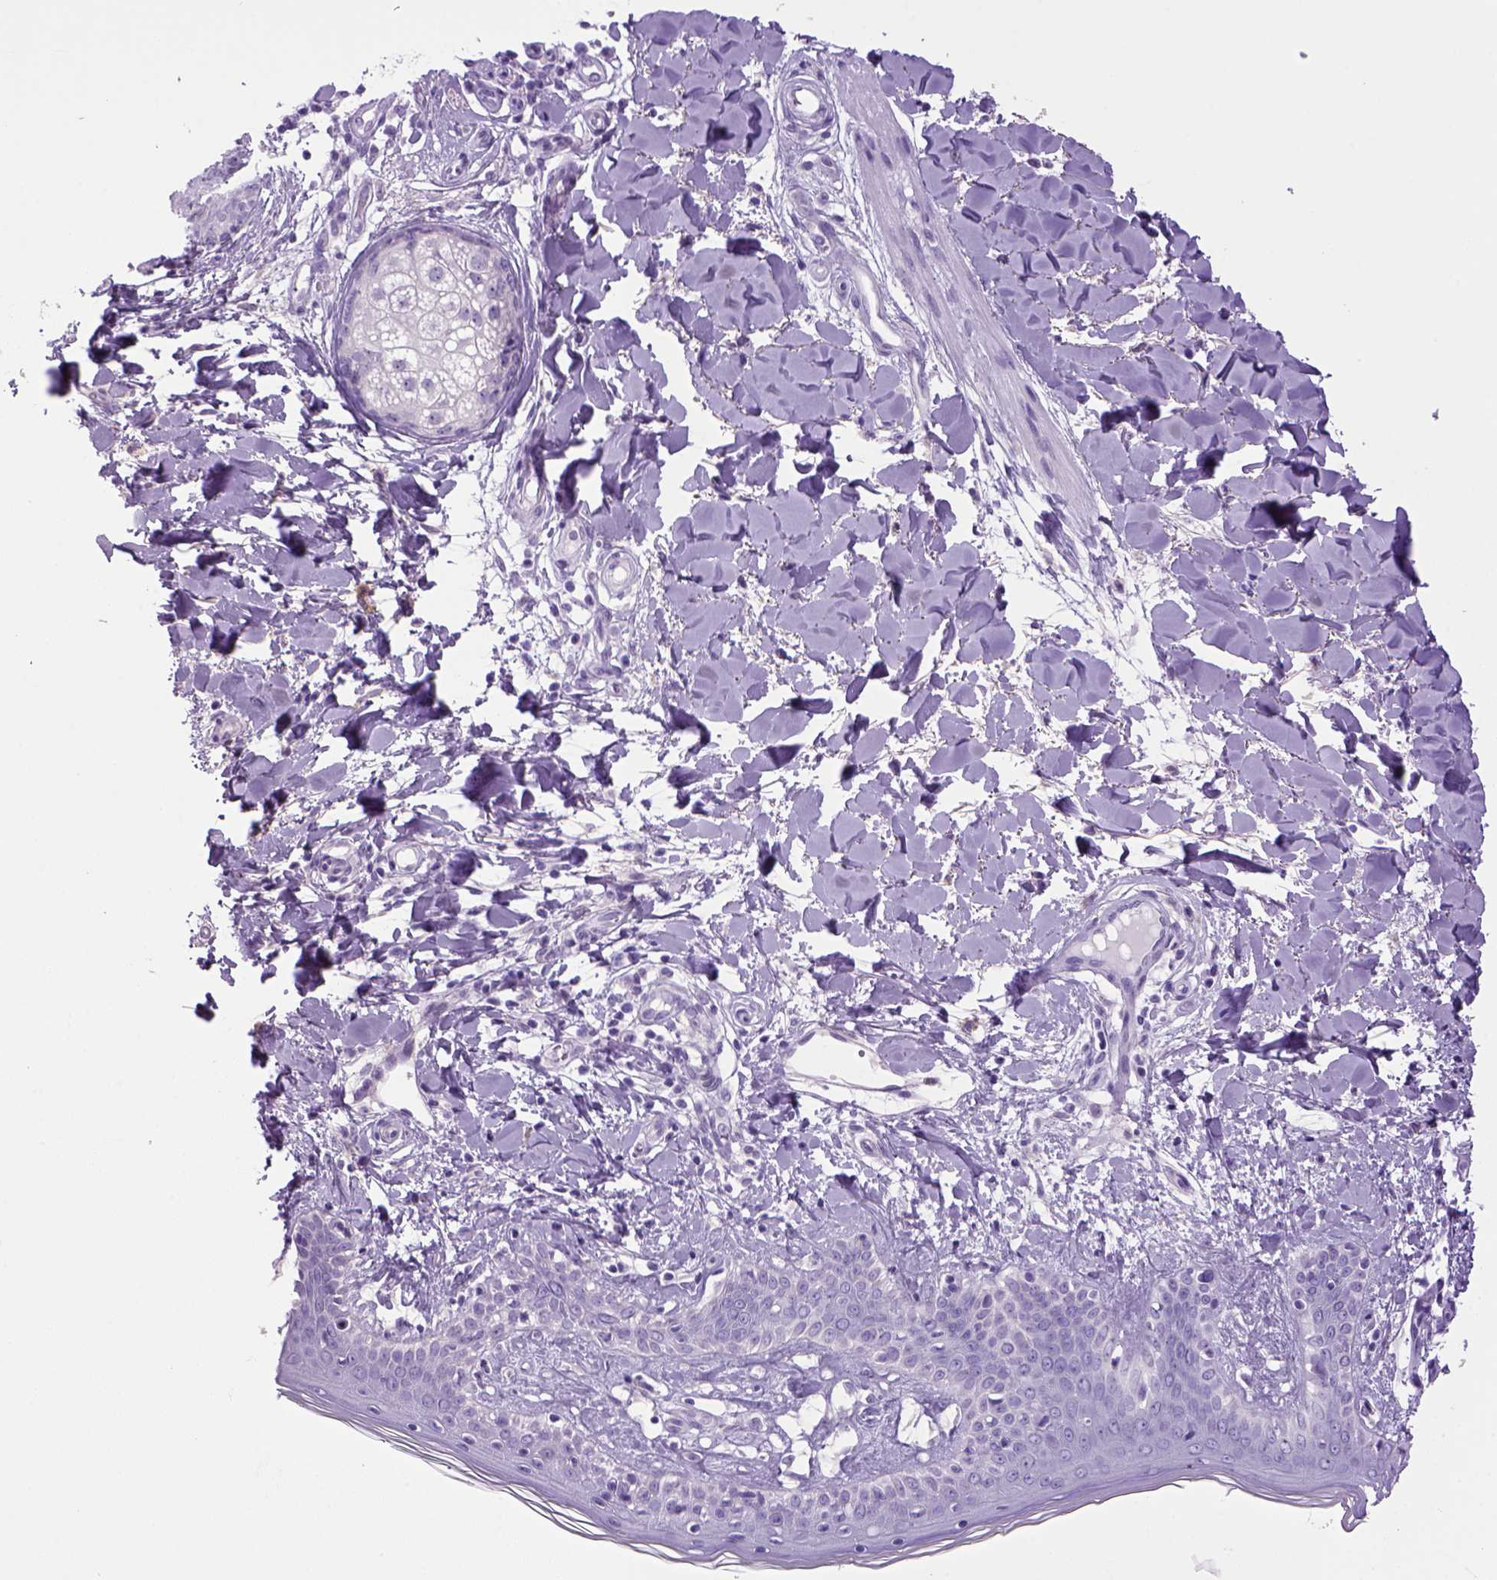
{"staining": {"intensity": "negative", "quantity": "none", "location": "none"}, "tissue": "skin", "cell_type": "Fibroblasts", "image_type": "normal", "snomed": [{"axis": "morphology", "description": "Normal tissue, NOS"}, {"axis": "topography", "description": "Skin"}], "caption": "The immunohistochemistry (IHC) micrograph has no significant expression in fibroblasts of skin. The staining is performed using DAB brown chromogen with nuclei counter-stained in using hematoxylin.", "gene": "SGCG", "patient": {"sex": "female", "age": 34}}